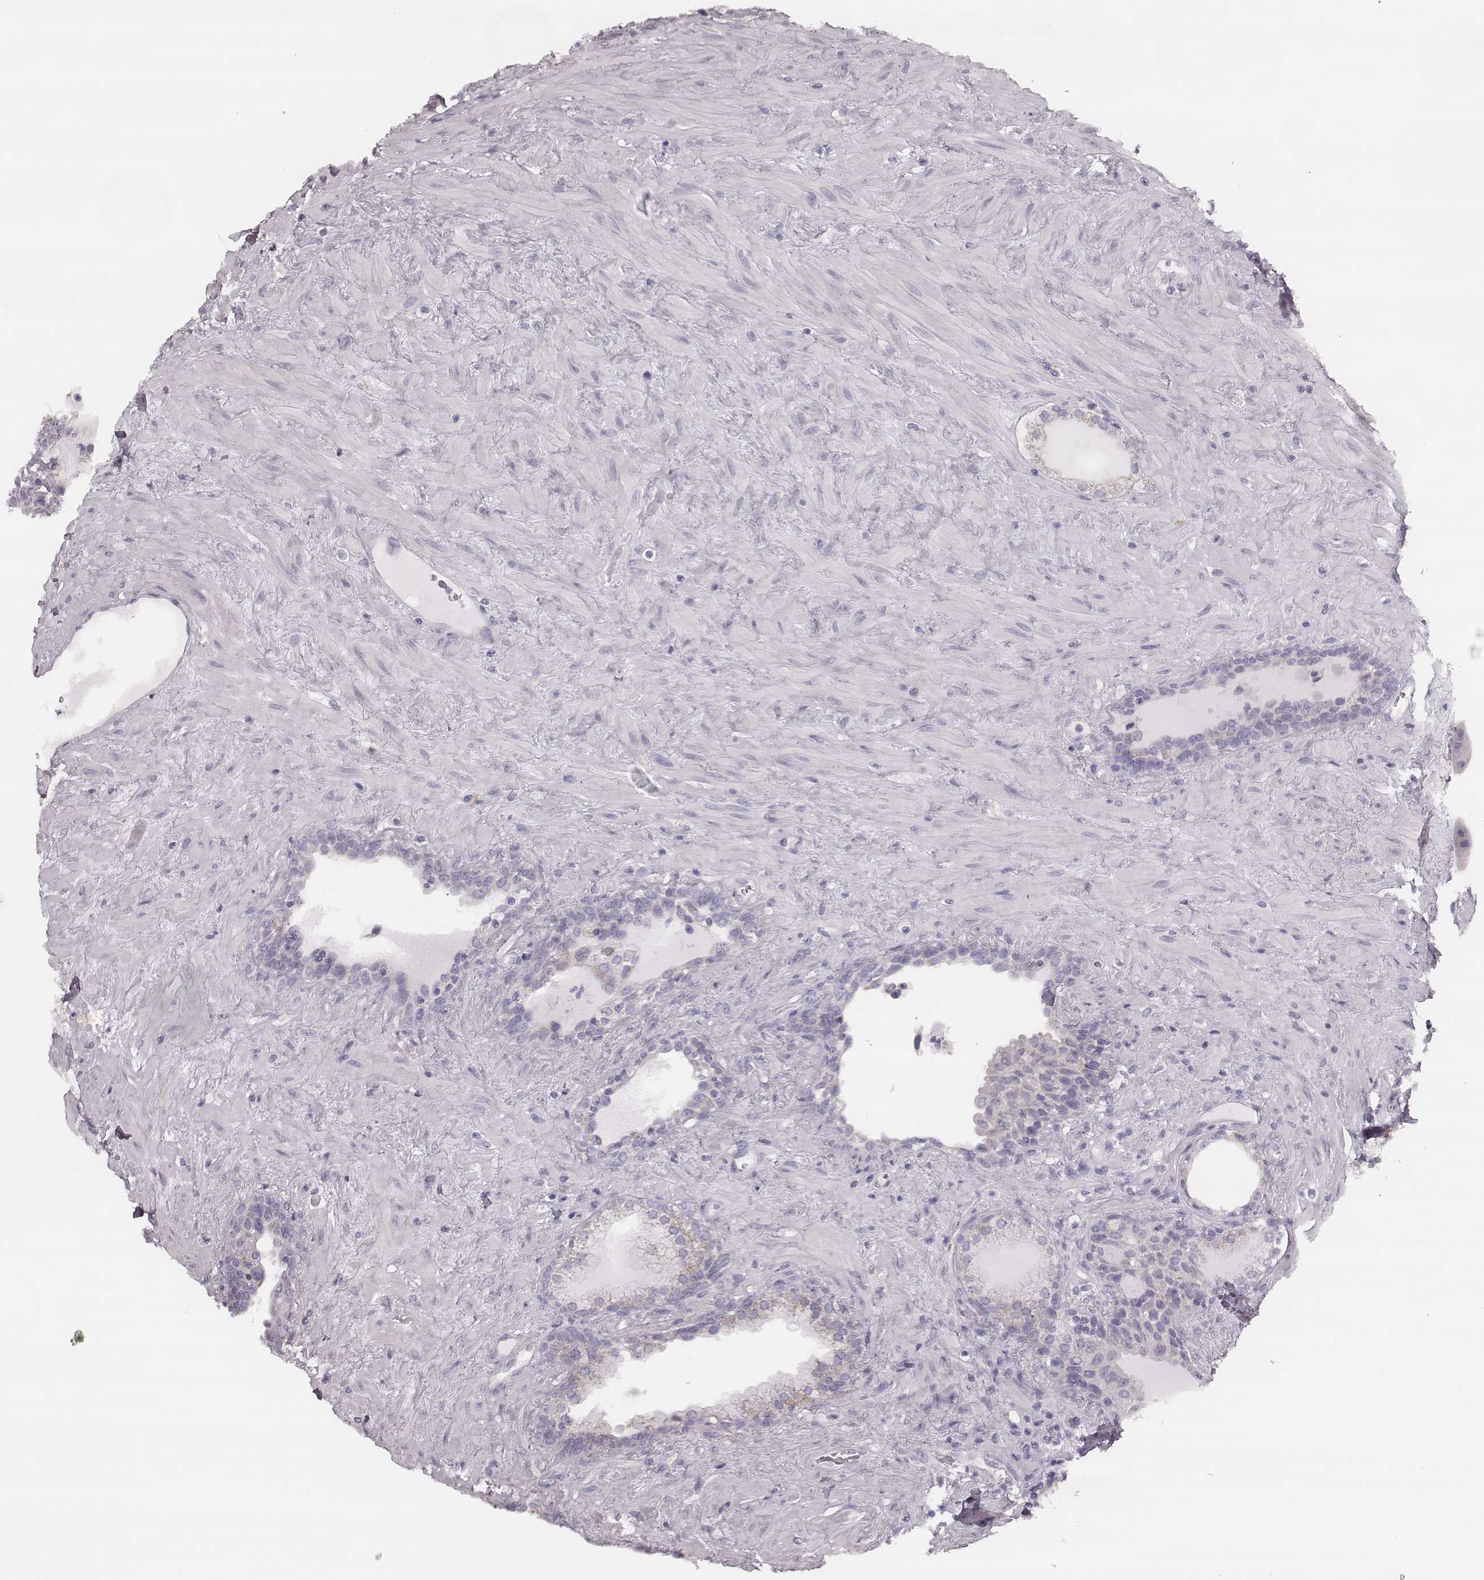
{"staining": {"intensity": "negative", "quantity": "none", "location": "none"}, "tissue": "prostate", "cell_type": "Glandular cells", "image_type": "normal", "snomed": [{"axis": "morphology", "description": "Normal tissue, NOS"}, {"axis": "topography", "description": "Prostate"}], "caption": "Protein analysis of benign prostate displays no significant positivity in glandular cells. The staining was performed using DAB to visualize the protein expression in brown, while the nuclei were stained in blue with hematoxylin (Magnification: 20x).", "gene": "UBL4B", "patient": {"sex": "male", "age": 63}}